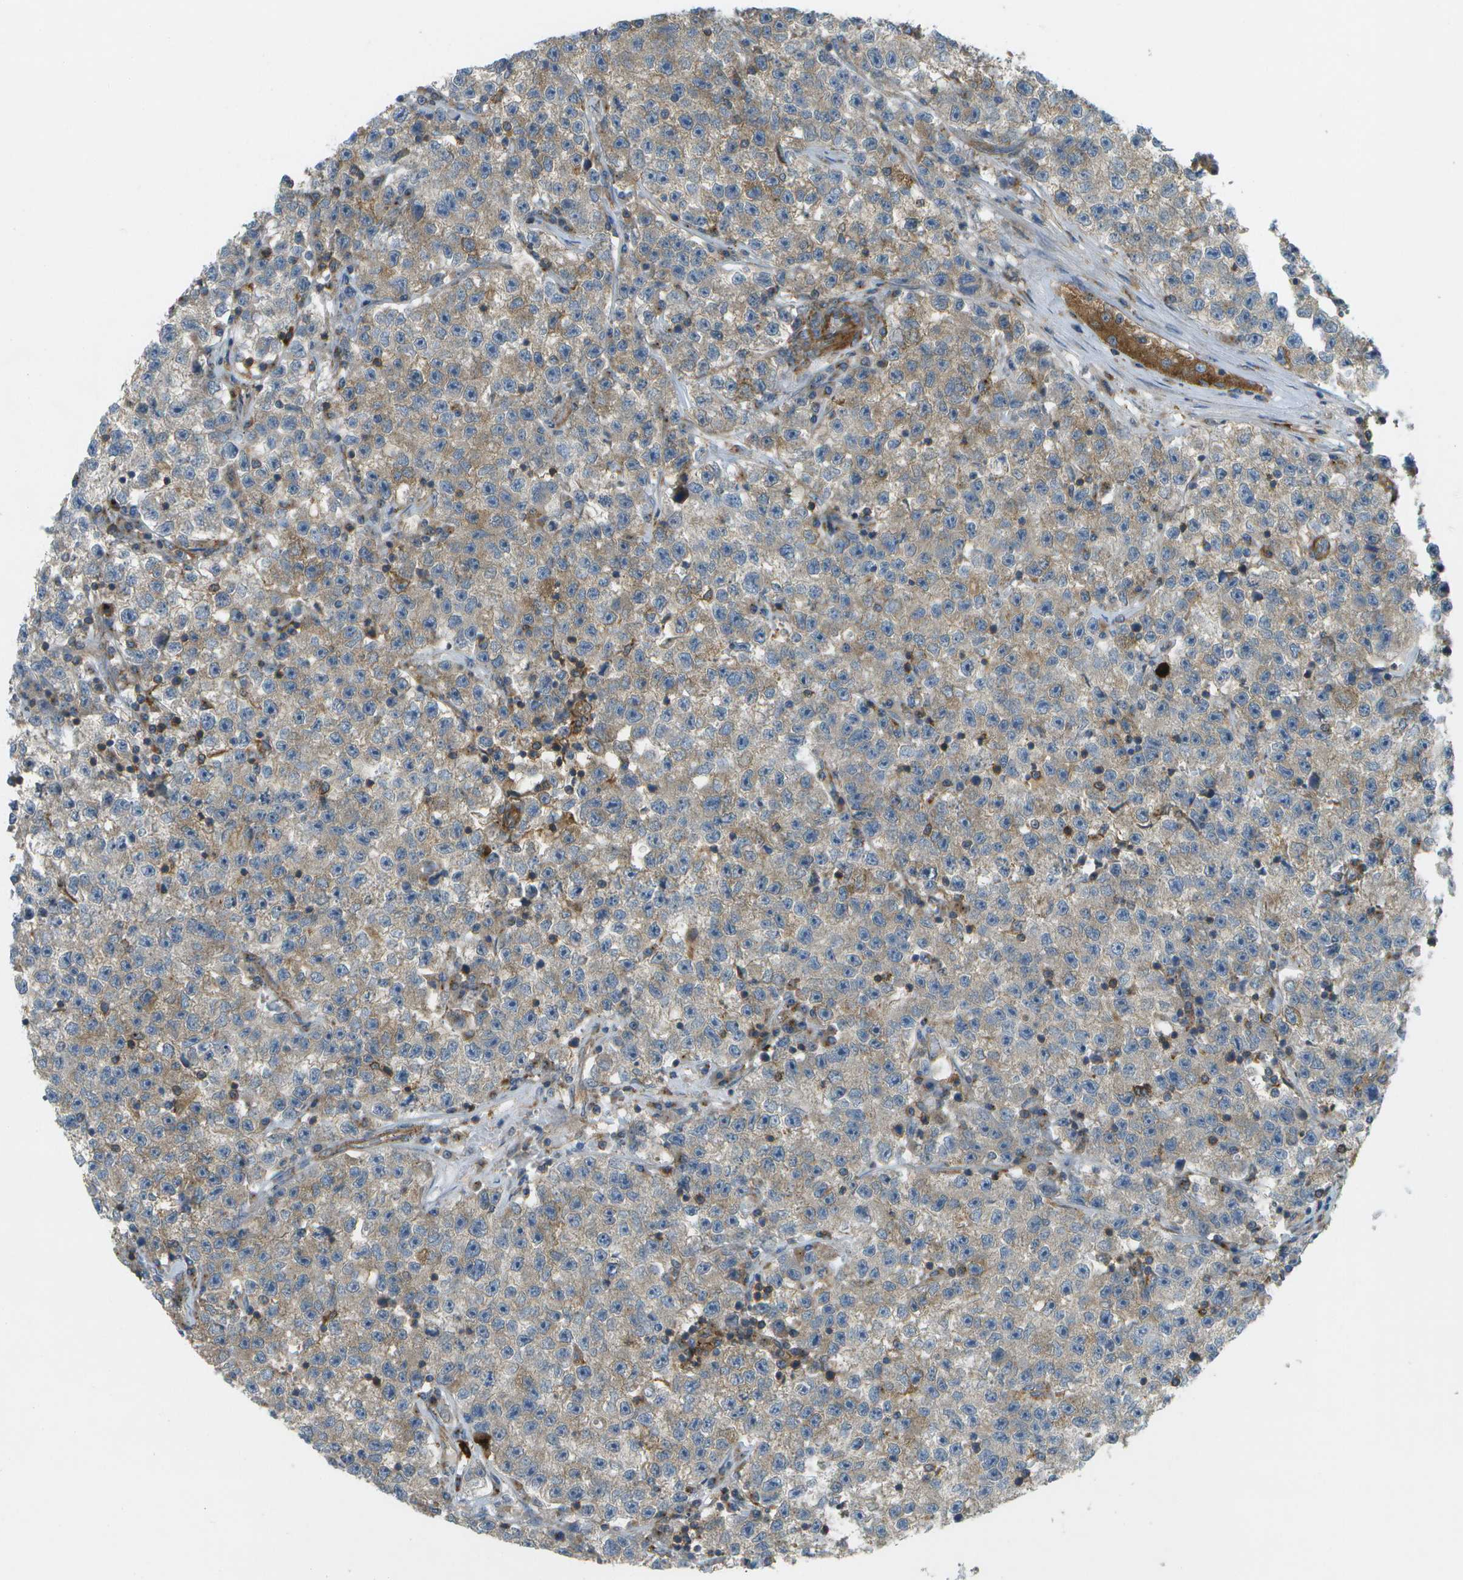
{"staining": {"intensity": "weak", "quantity": "<25%", "location": "cytoplasmic/membranous"}, "tissue": "testis cancer", "cell_type": "Tumor cells", "image_type": "cancer", "snomed": [{"axis": "morphology", "description": "Seminoma, NOS"}, {"axis": "topography", "description": "Testis"}], "caption": "Human testis cancer stained for a protein using immunohistochemistry demonstrates no positivity in tumor cells.", "gene": "WNK2", "patient": {"sex": "male", "age": 22}}